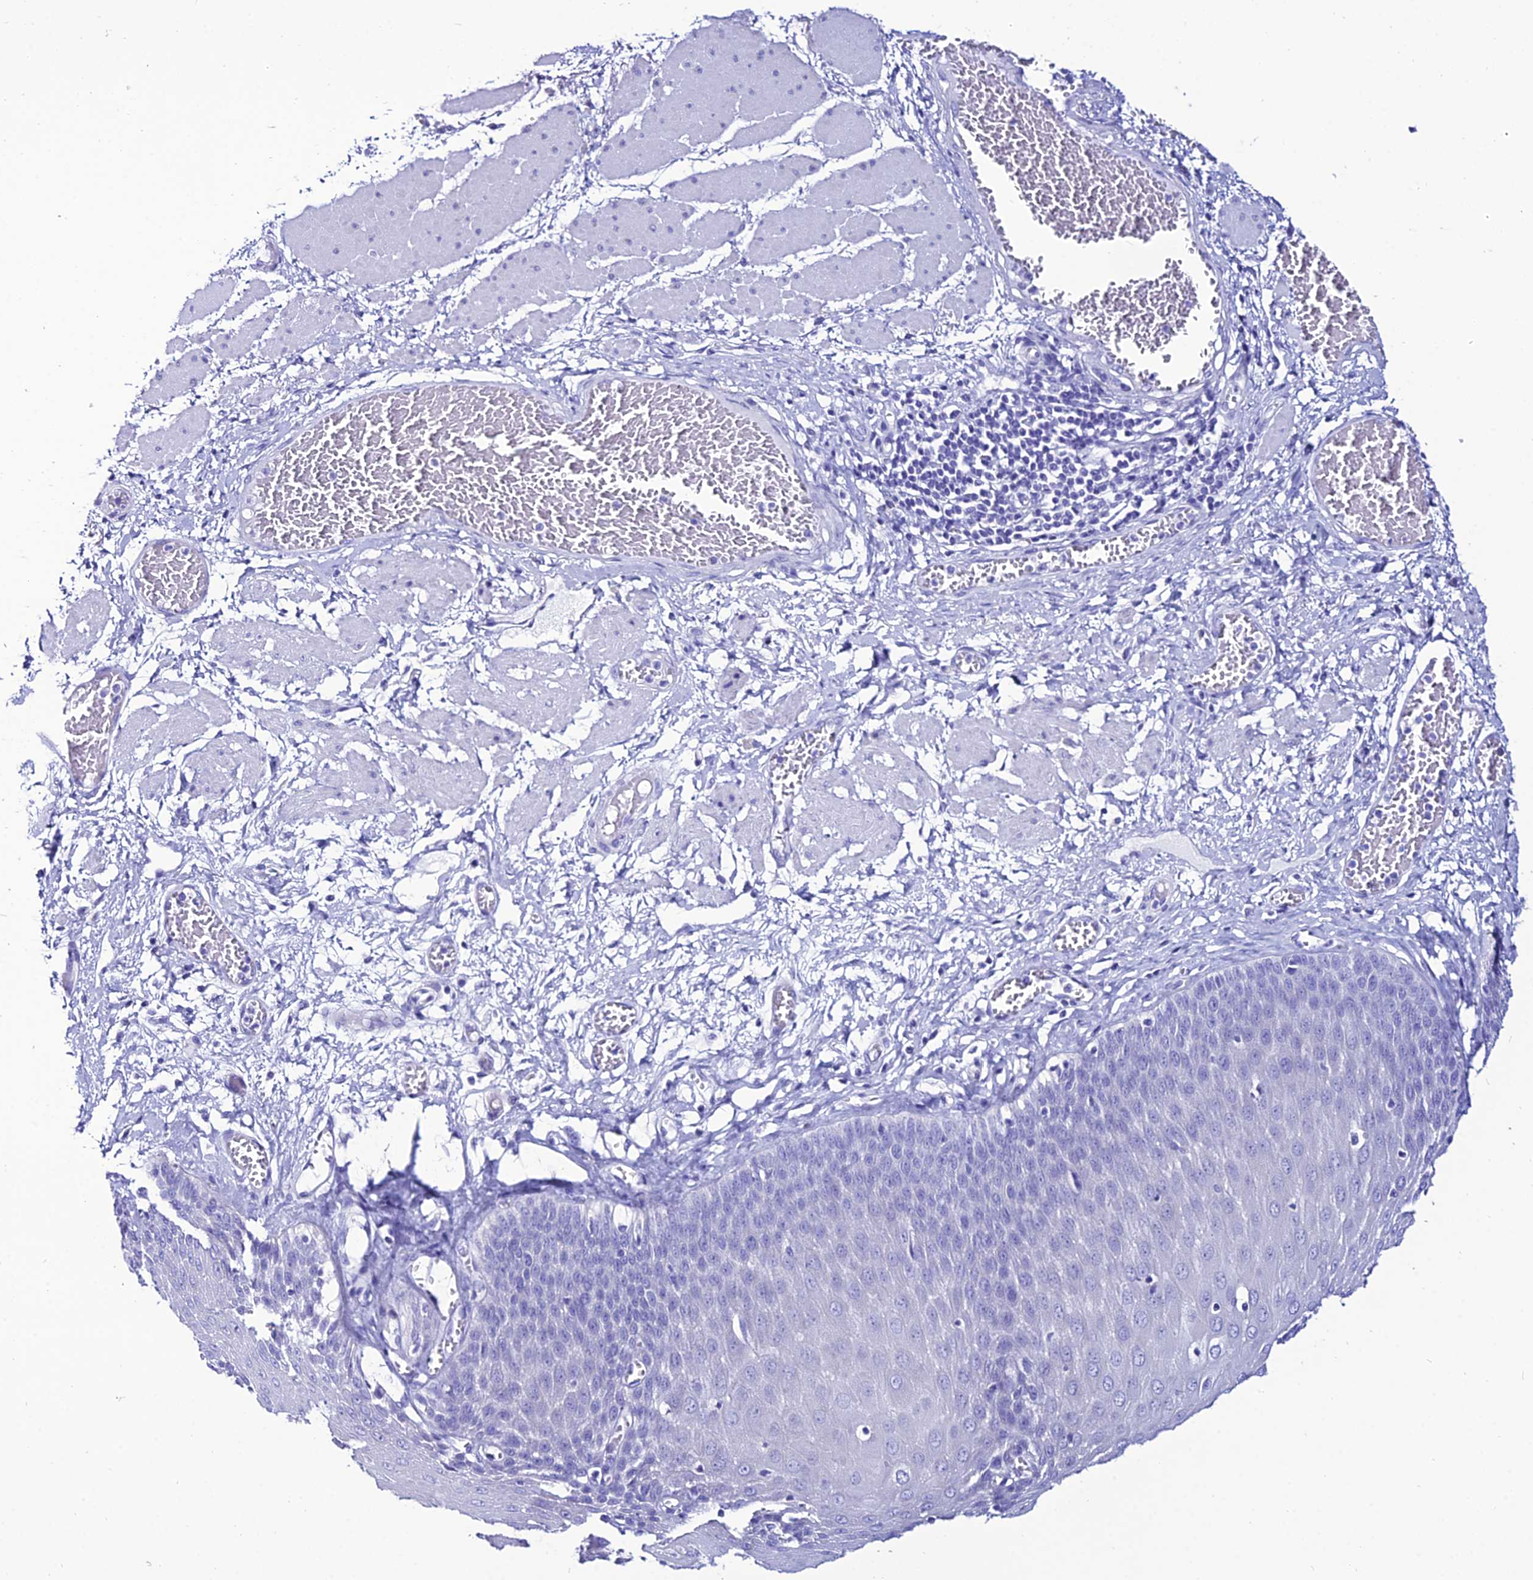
{"staining": {"intensity": "negative", "quantity": "none", "location": "none"}, "tissue": "esophagus", "cell_type": "Squamous epithelial cells", "image_type": "normal", "snomed": [{"axis": "morphology", "description": "Normal tissue, NOS"}, {"axis": "topography", "description": "Esophagus"}], "caption": "The micrograph displays no significant staining in squamous epithelial cells of esophagus.", "gene": "OR4D5", "patient": {"sex": "male", "age": 60}}